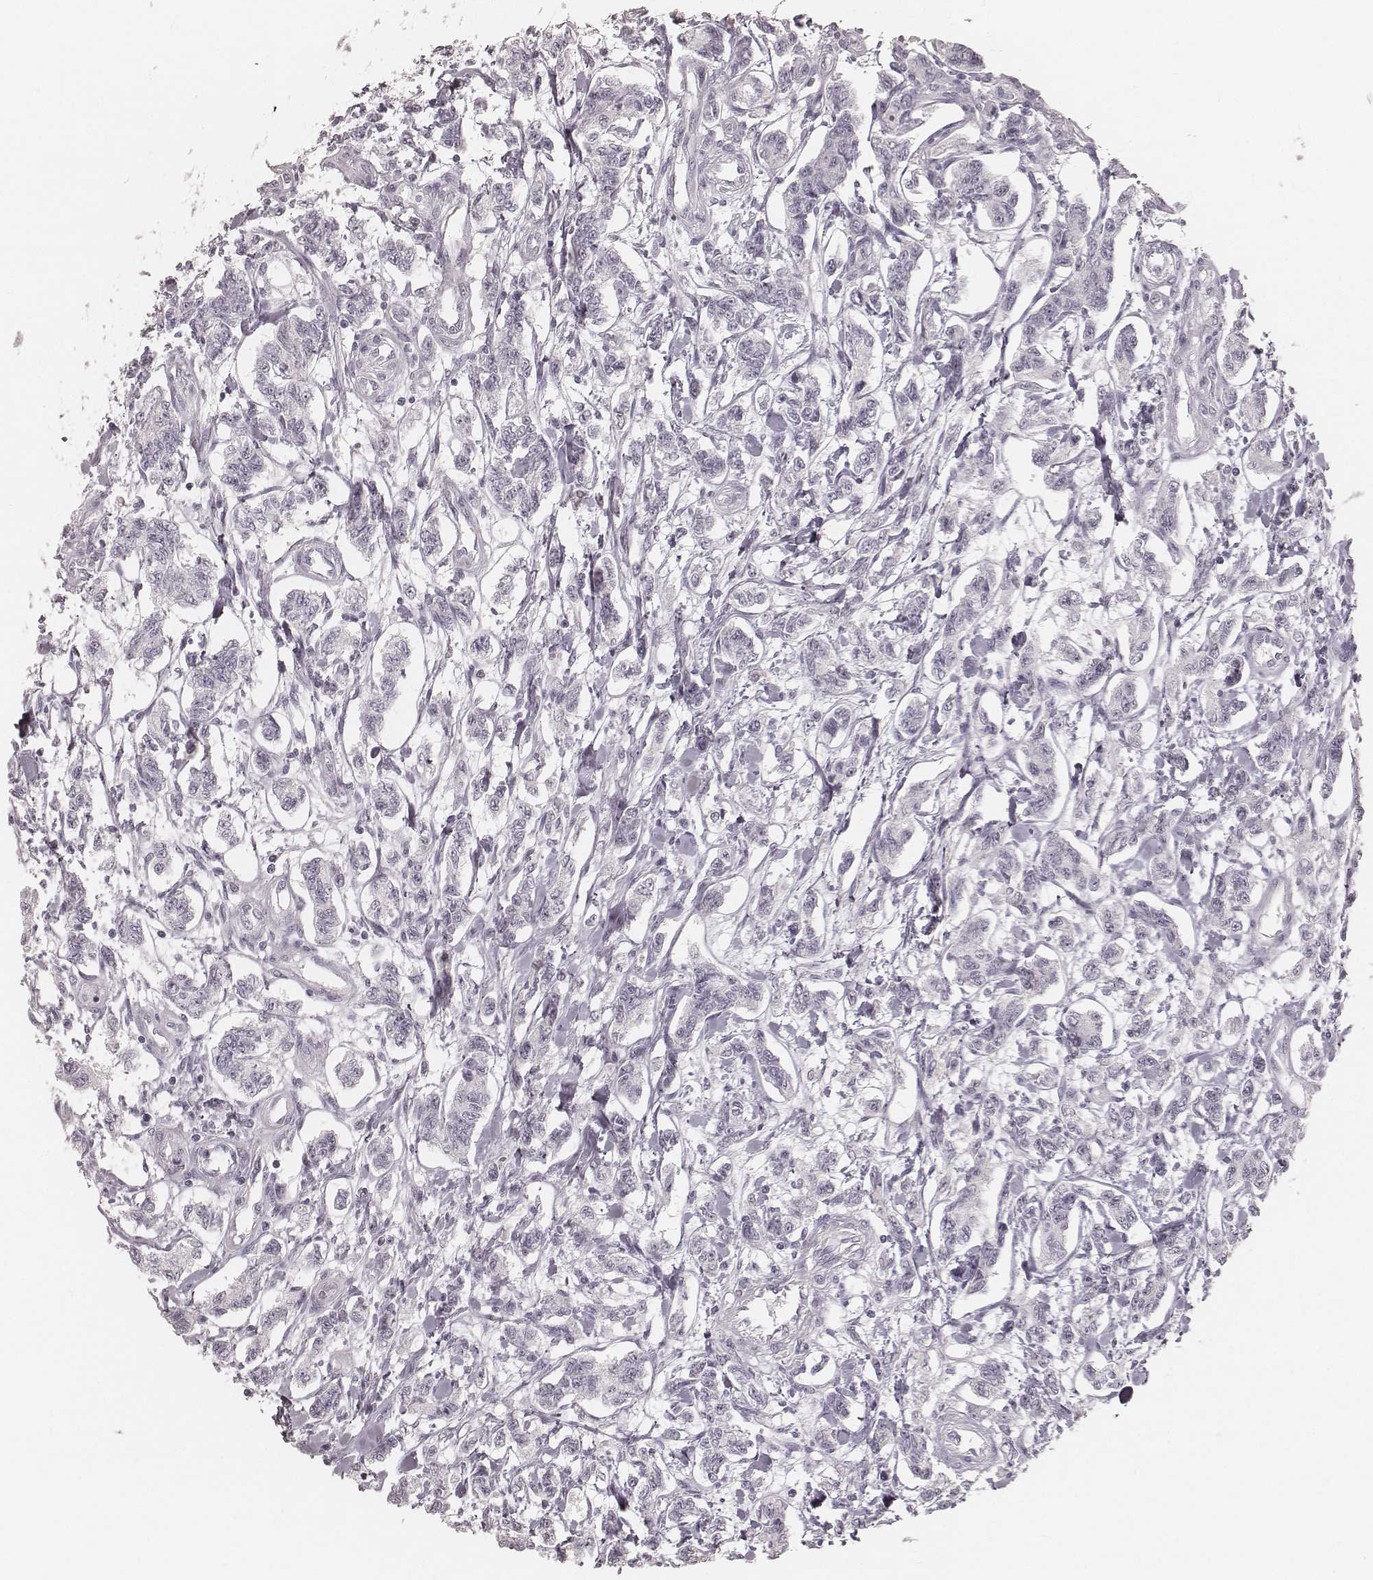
{"staining": {"intensity": "negative", "quantity": "none", "location": "none"}, "tissue": "carcinoid", "cell_type": "Tumor cells", "image_type": "cancer", "snomed": [{"axis": "morphology", "description": "Carcinoid, malignant, NOS"}, {"axis": "topography", "description": "Kidney"}], "caption": "Tumor cells show no significant positivity in carcinoid.", "gene": "KRT26", "patient": {"sex": "female", "age": 41}}